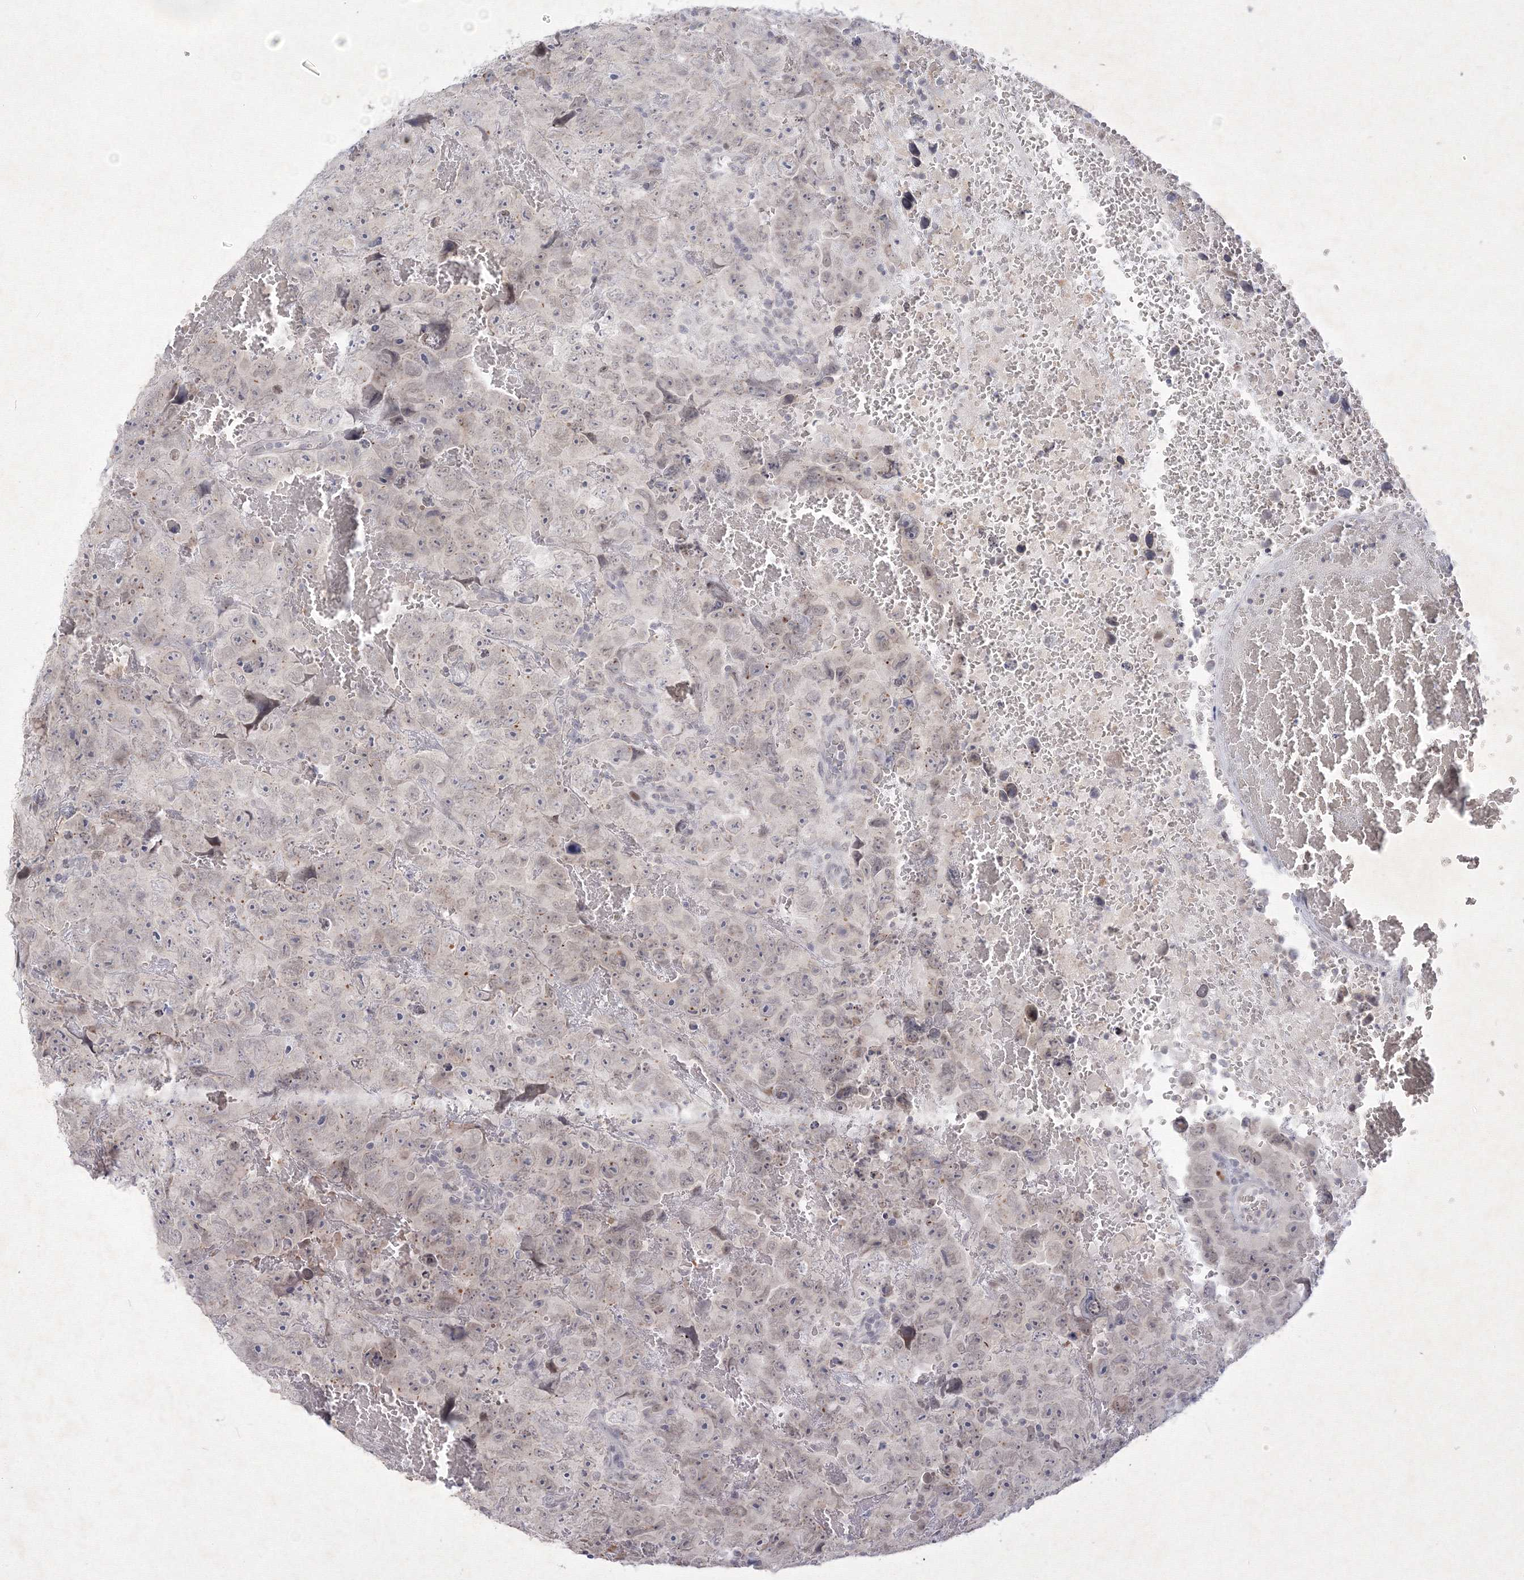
{"staining": {"intensity": "negative", "quantity": "none", "location": "none"}, "tissue": "testis cancer", "cell_type": "Tumor cells", "image_type": "cancer", "snomed": [{"axis": "morphology", "description": "Carcinoma, Embryonal, NOS"}, {"axis": "topography", "description": "Testis"}], "caption": "Immunohistochemistry (IHC) of human embryonal carcinoma (testis) reveals no expression in tumor cells. (Immunohistochemistry, brightfield microscopy, high magnification).", "gene": "NXPE3", "patient": {"sex": "male", "age": 45}}